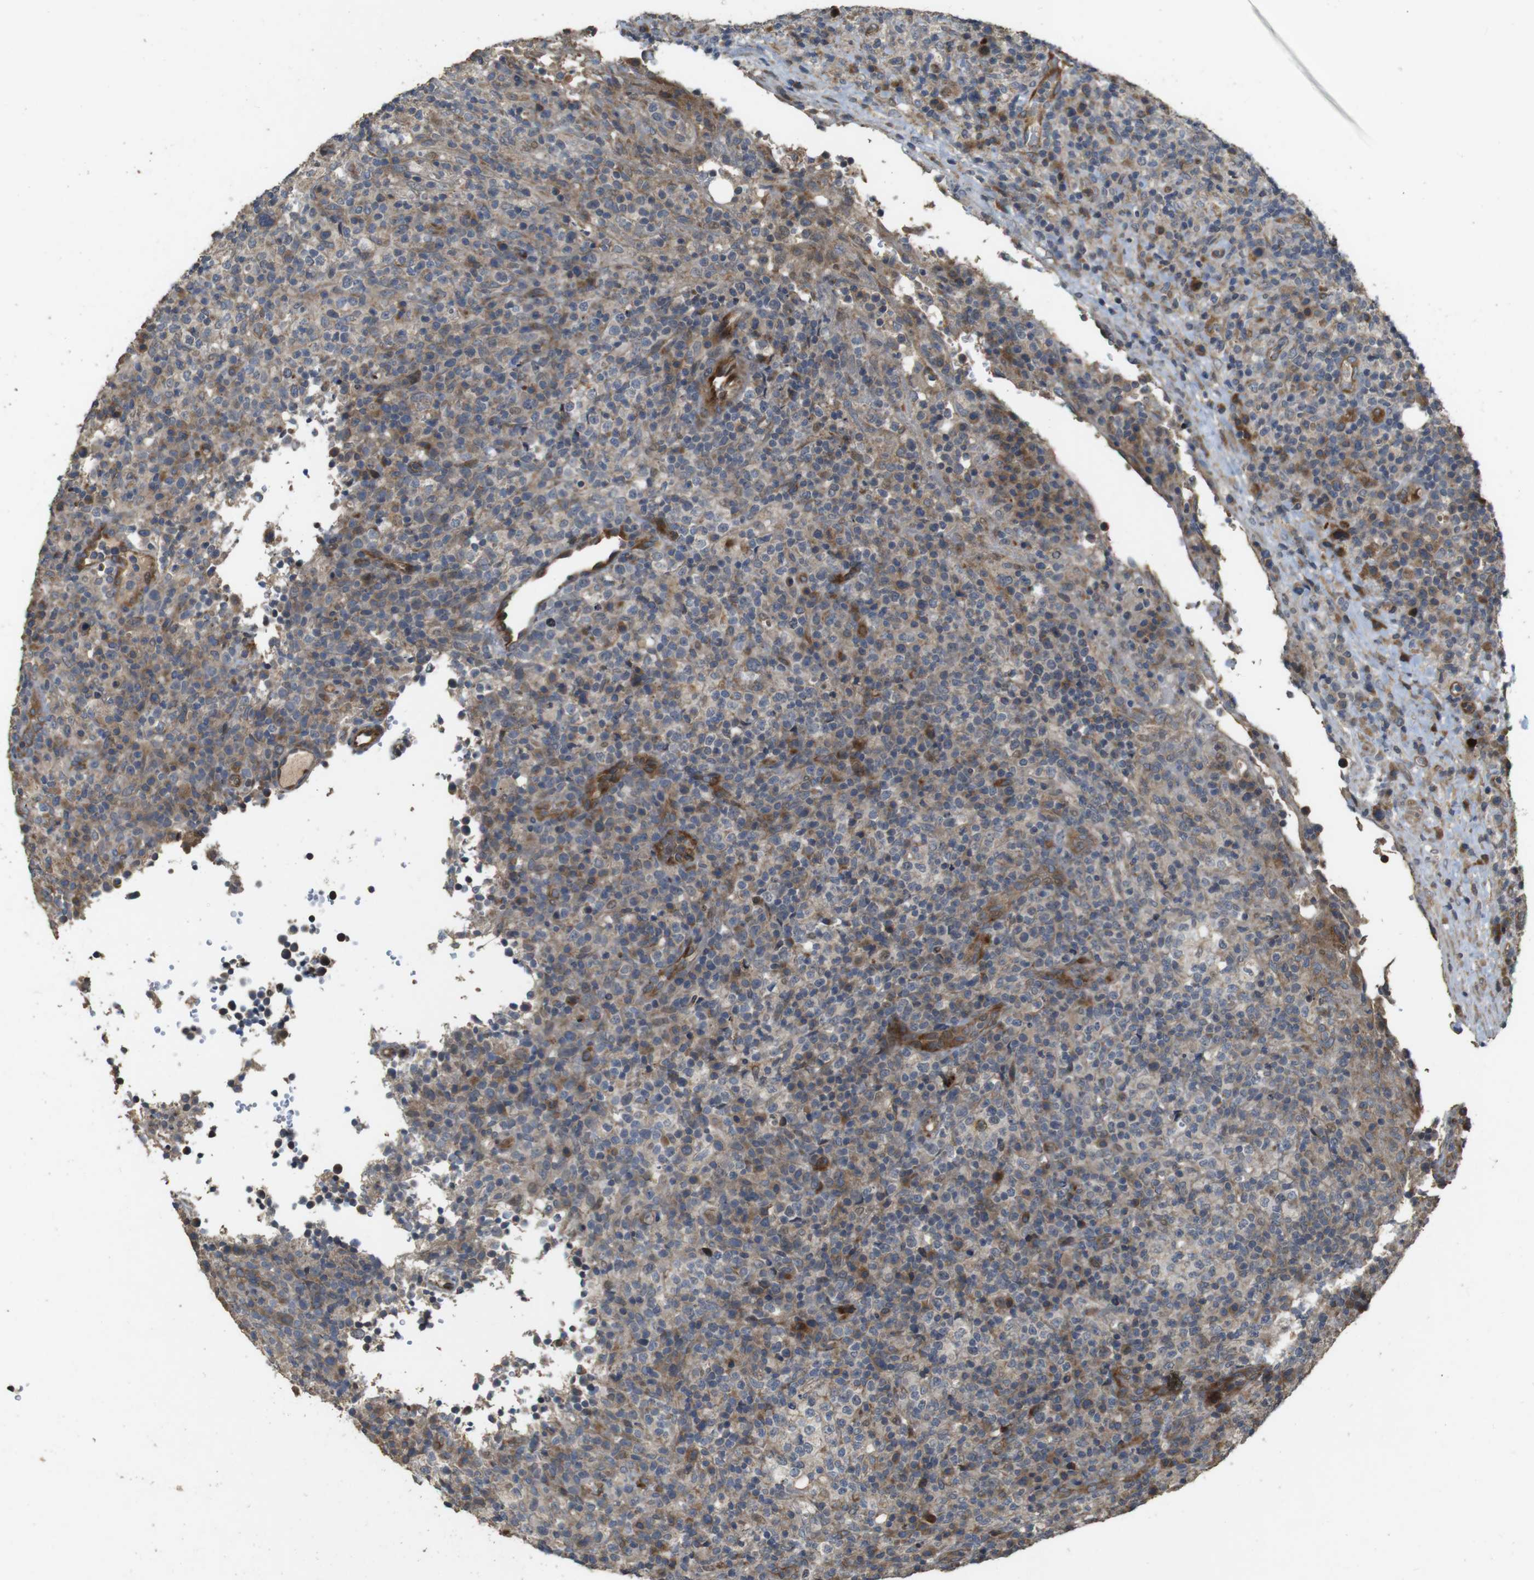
{"staining": {"intensity": "moderate", "quantity": "<25%", "location": "nuclear"}, "tissue": "lymphoma", "cell_type": "Tumor cells", "image_type": "cancer", "snomed": [{"axis": "morphology", "description": "Malignant lymphoma, non-Hodgkin's type, High grade"}, {"axis": "topography", "description": "Lymph node"}], "caption": "IHC (DAB) staining of high-grade malignant lymphoma, non-Hodgkin's type exhibits moderate nuclear protein positivity in approximately <25% of tumor cells.", "gene": "PCDHB10", "patient": {"sex": "female", "age": 76}}